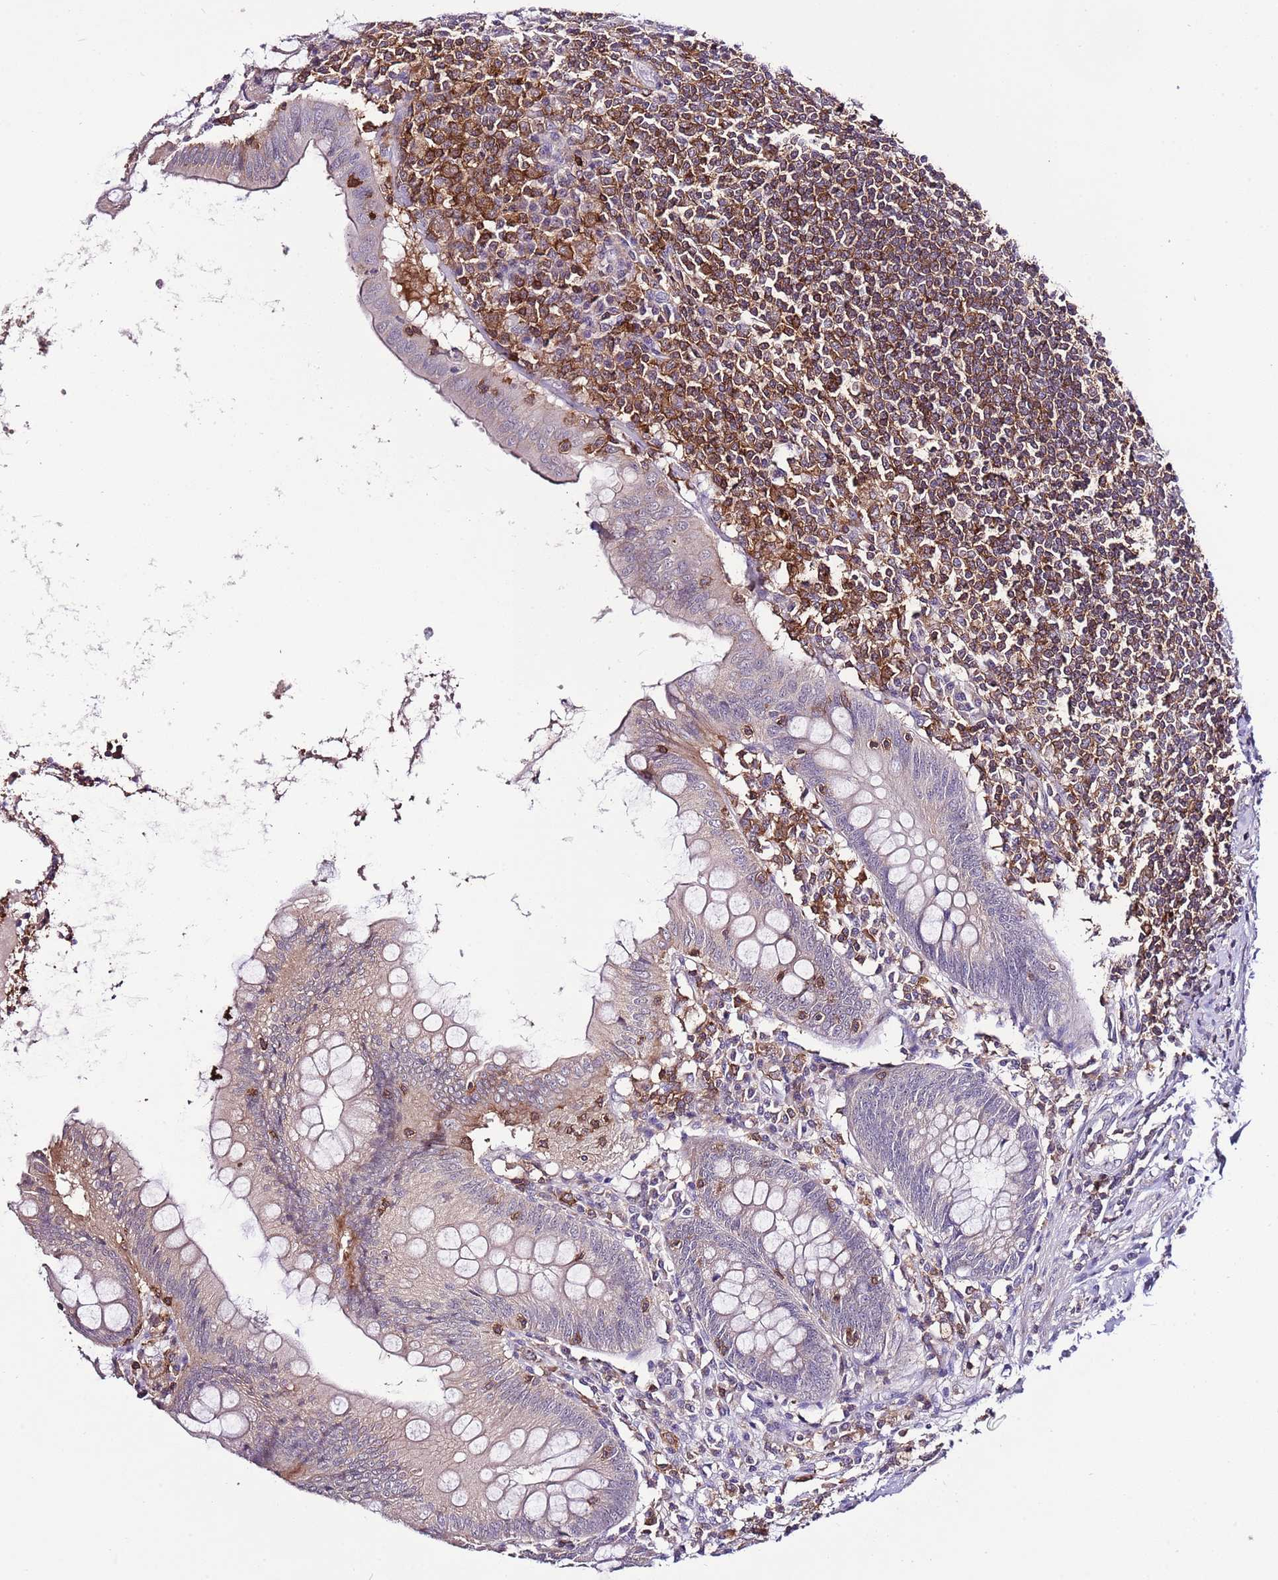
{"staining": {"intensity": "negative", "quantity": "none", "location": "none"}, "tissue": "appendix", "cell_type": "Glandular cells", "image_type": "normal", "snomed": [{"axis": "morphology", "description": "Normal tissue, NOS"}, {"axis": "topography", "description": "Appendix"}], "caption": "Protein analysis of benign appendix reveals no significant staining in glandular cells. (Immunohistochemistry, brightfield microscopy, high magnification).", "gene": "EFHD1", "patient": {"sex": "female", "age": 54}}